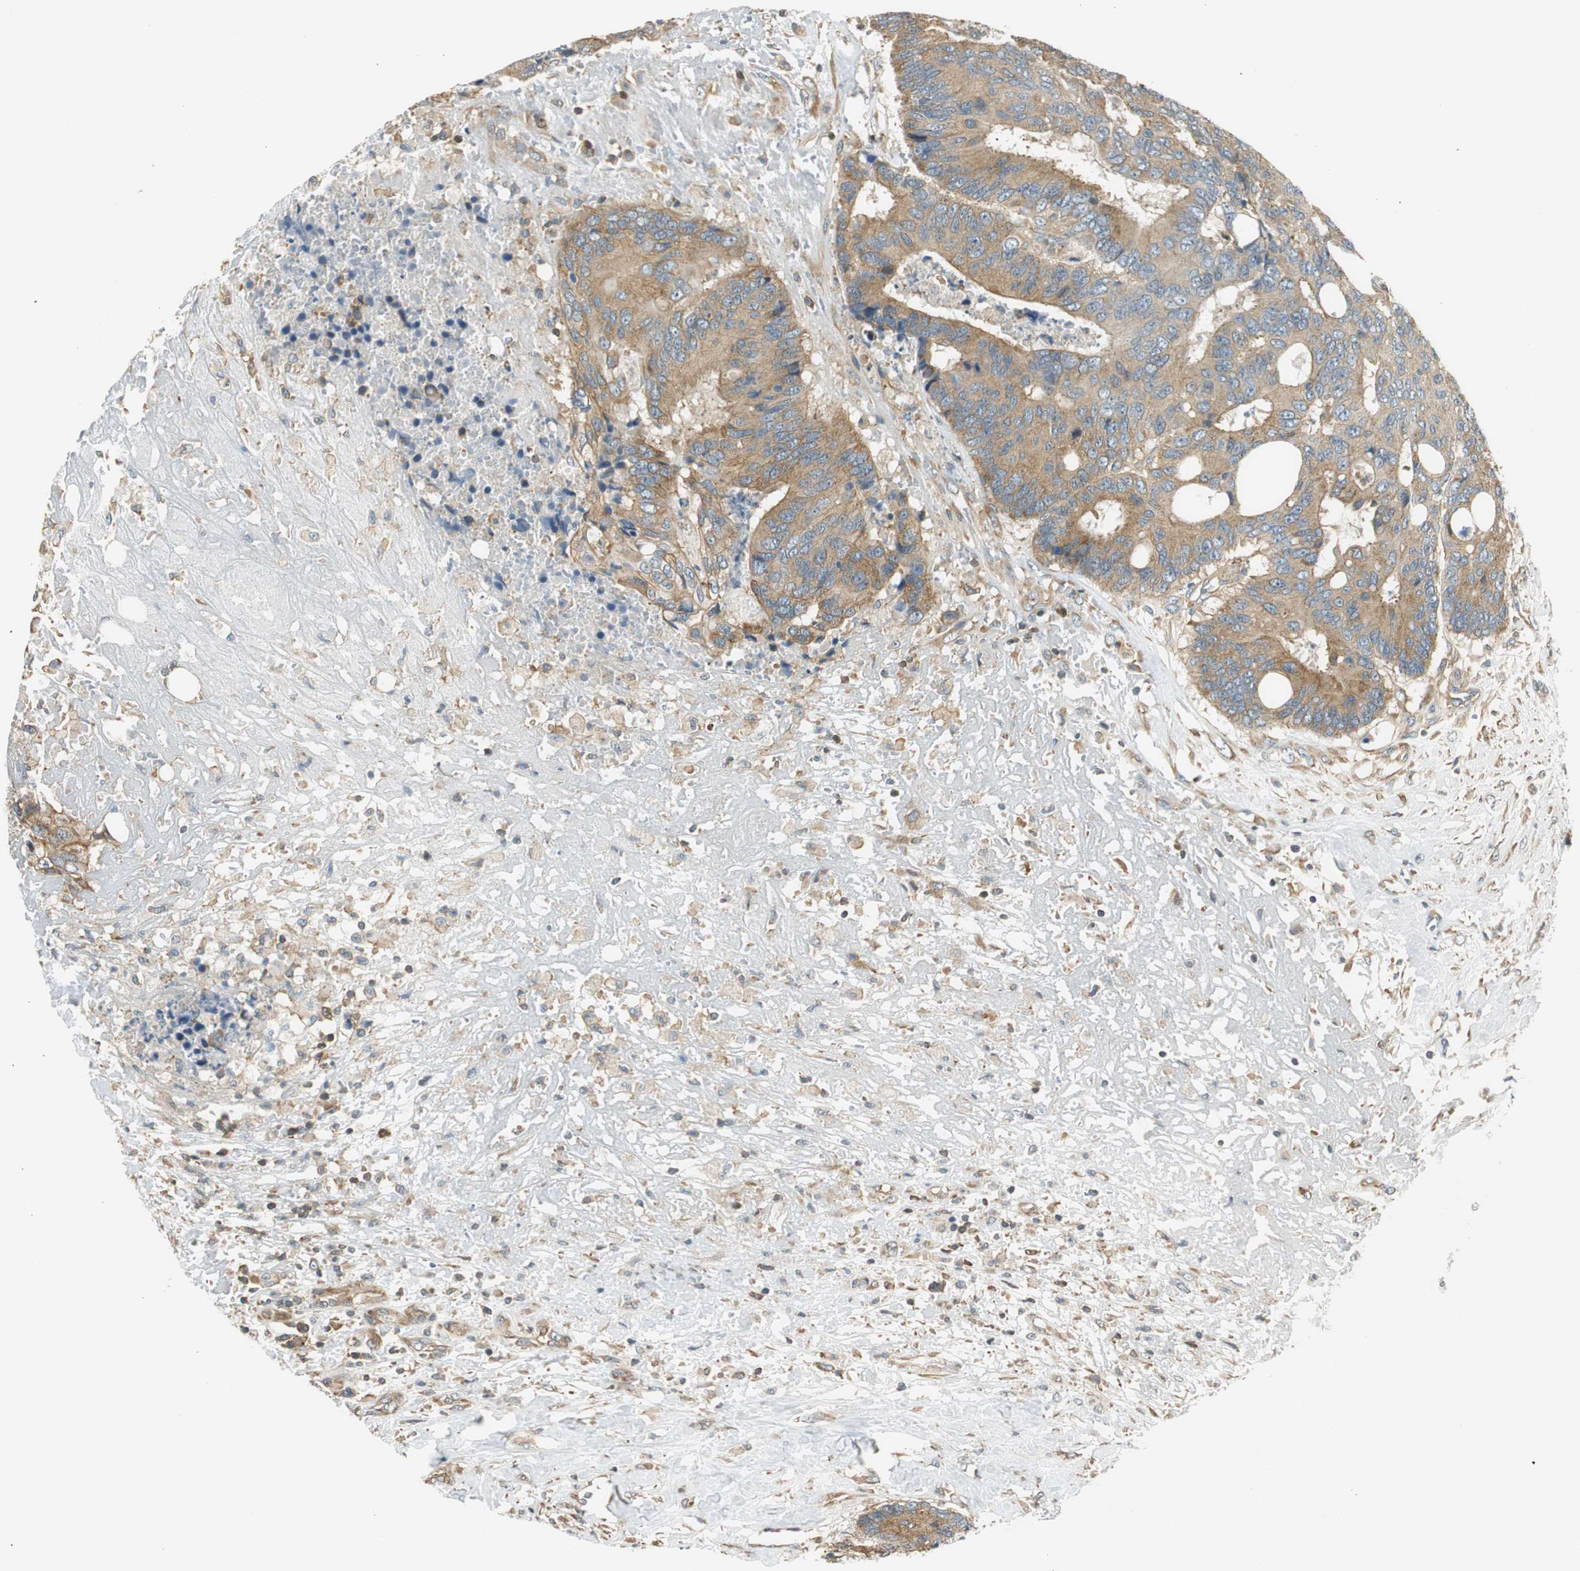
{"staining": {"intensity": "moderate", "quantity": ">75%", "location": "cytoplasmic/membranous"}, "tissue": "colorectal cancer", "cell_type": "Tumor cells", "image_type": "cancer", "snomed": [{"axis": "morphology", "description": "Adenocarcinoma, NOS"}, {"axis": "topography", "description": "Rectum"}], "caption": "Colorectal cancer stained with DAB (3,3'-diaminobenzidine) immunohistochemistry shows medium levels of moderate cytoplasmic/membranous staining in approximately >75% of tumor cells.", "gene": "PI4K2B", "patient": {"sex": "male", "age": 55}}